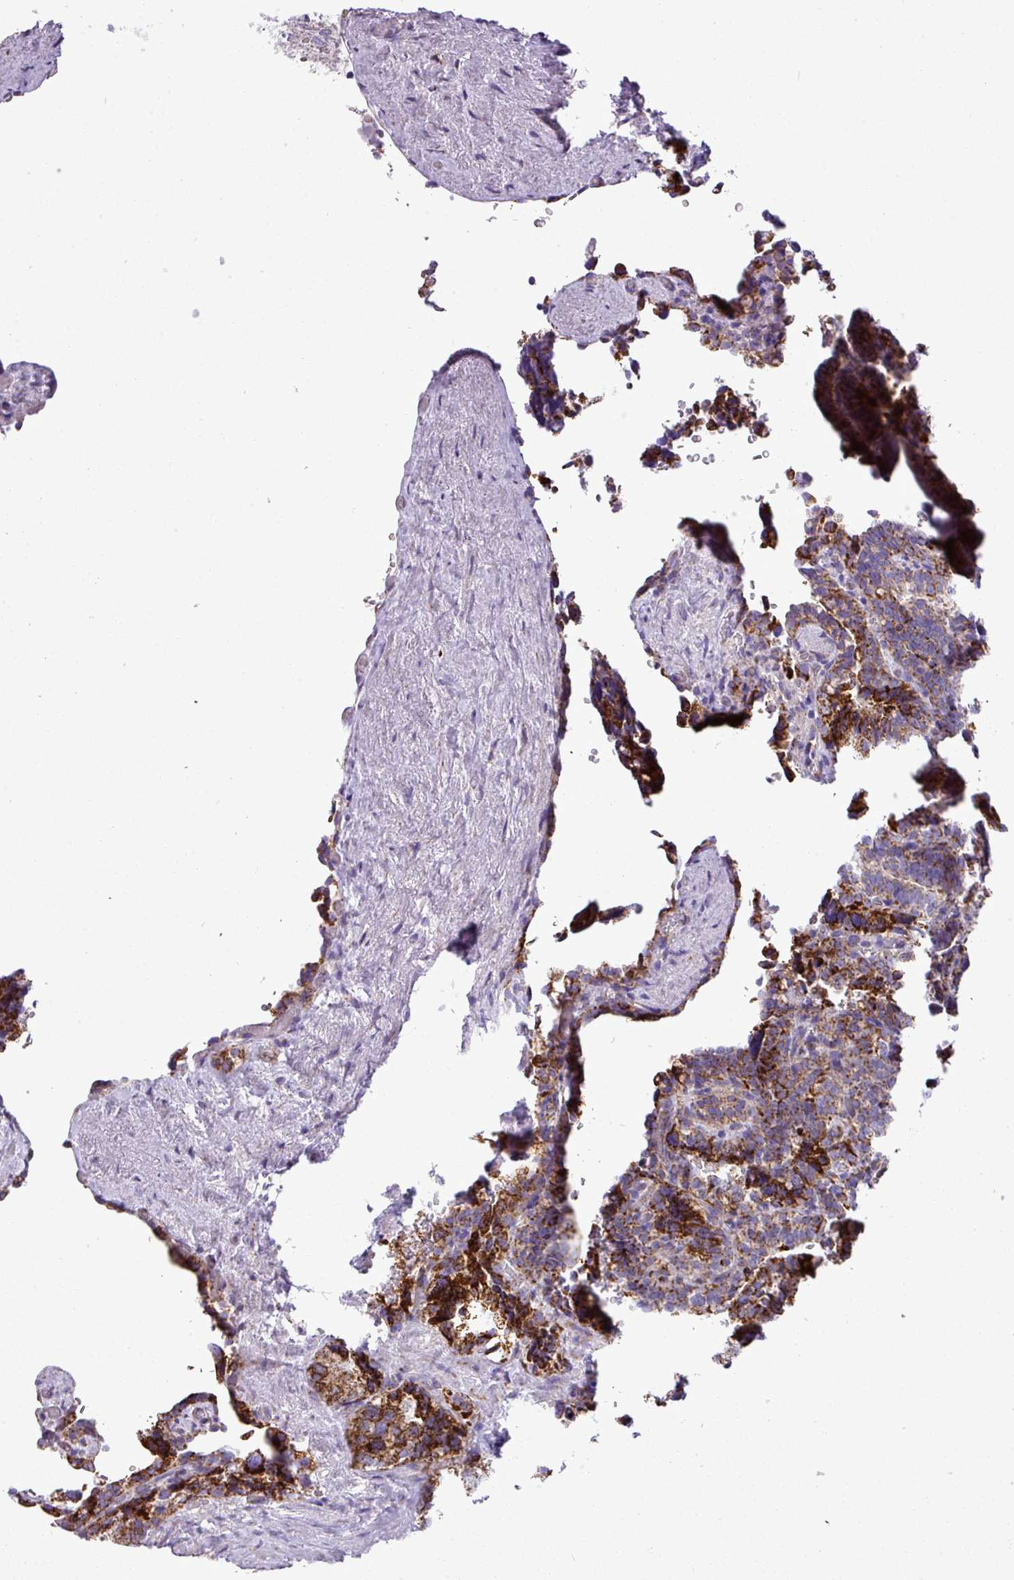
{"staining": {"intensity": "strong", "quantity": ">75%", "location": "cytoplasmic/membranous"}, "tissue": "seminal vesicle", "cell_type": "Glandular cells", "image_type": "normal", "snomed": [{"axis": "morphology", "description": "Normal tissue, NOS"}, {"axis": "topography", "description": "Seminal veicle"}], "caption": "A brown stain highlights strong cytoplasmic/membranous expression of a protein in glandular cells of benign human seminal vesicle. Using DAB (3,3'-diaminobenzidine) (brown) and hematoxylin (blue) stains, captured at high magnification using brightfield microscopy.", "gene": "ZNF81", "patient": {"sex": "male", "age": 68}}